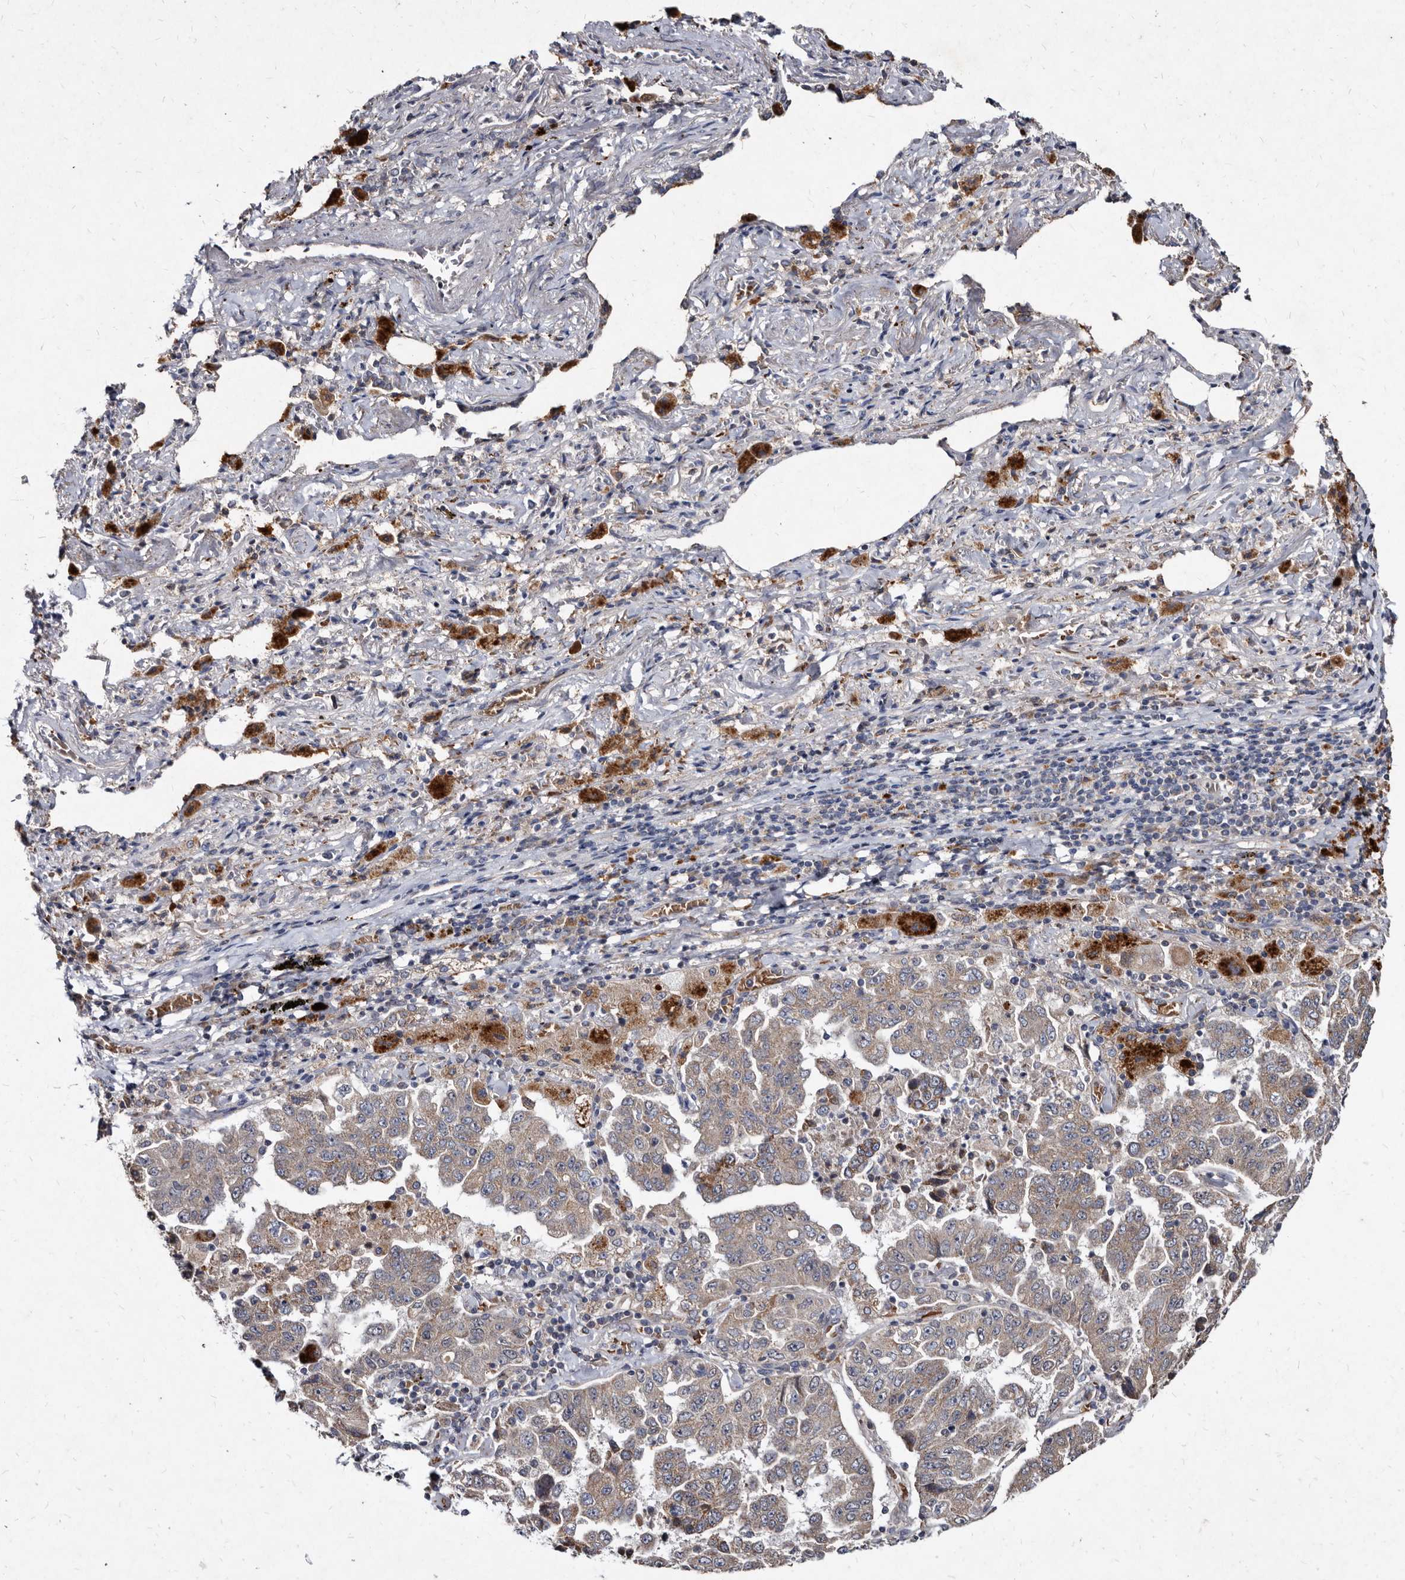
{"staining": {"intensity": "weak", "quantity": "25%-75%", "location": "cytoplasmic/membranous"}, "tissue": "lung cancer", "cell_type": "Tumor cells", "image_type": "cancer", "snomed": [{"axis": "morphology", "description": "Adenocarcinoma, NOS"}, {"axis": "topography", "description": "Lung"}], "caption": "A brown stain highlights weak cytoplasmic/membranous expression of a protein in lung cancer (adenocarcinoma) tumor cells. (DAB (3,3'-diaminobenzidine) IHC, brown staining for protein, blue staining for nuclei).", "gene": "YPEL3", "patient": {"sex": "female", "age": 51}}